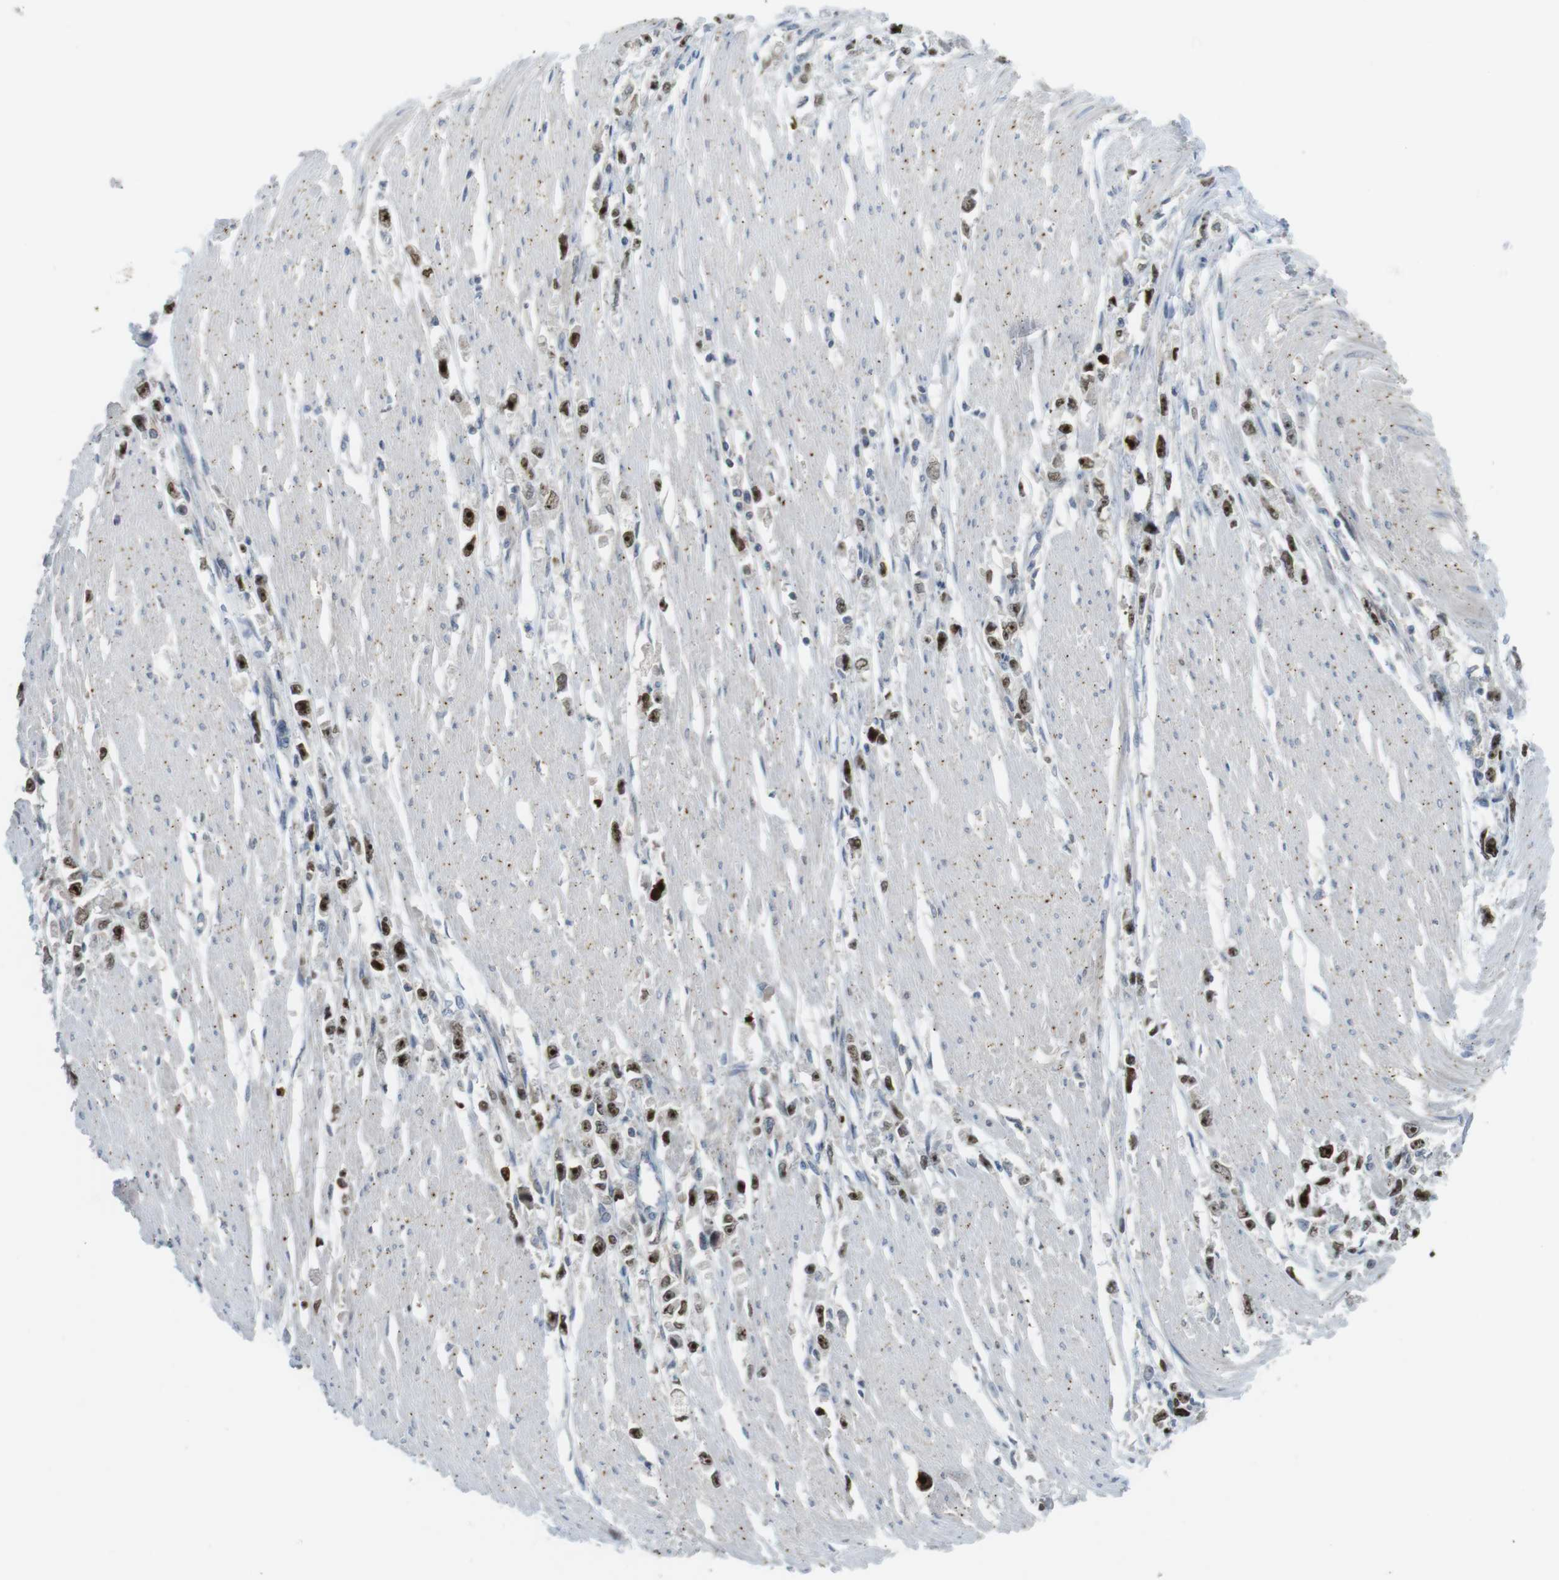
{"staining": {"intensity": "strong", "quantity": ">75%", "location": "nuclear"}, "tissue": "stomach cancer", "cell_type": "Tumor cells", "image_type": "cancer", "snomed": [{"axis": "morphology", "description": "Adenocarcinoma, NOS"}, {"axis": "topography", "description": "Stomach"}], "caption": "Strong nuclear positivity for a protein is present in approximately >75% of tumor cells of adenocarcinoma (stomach) using IHC.", "gene": "RCC1", "patient": {"sex": "female", "age": 59}}